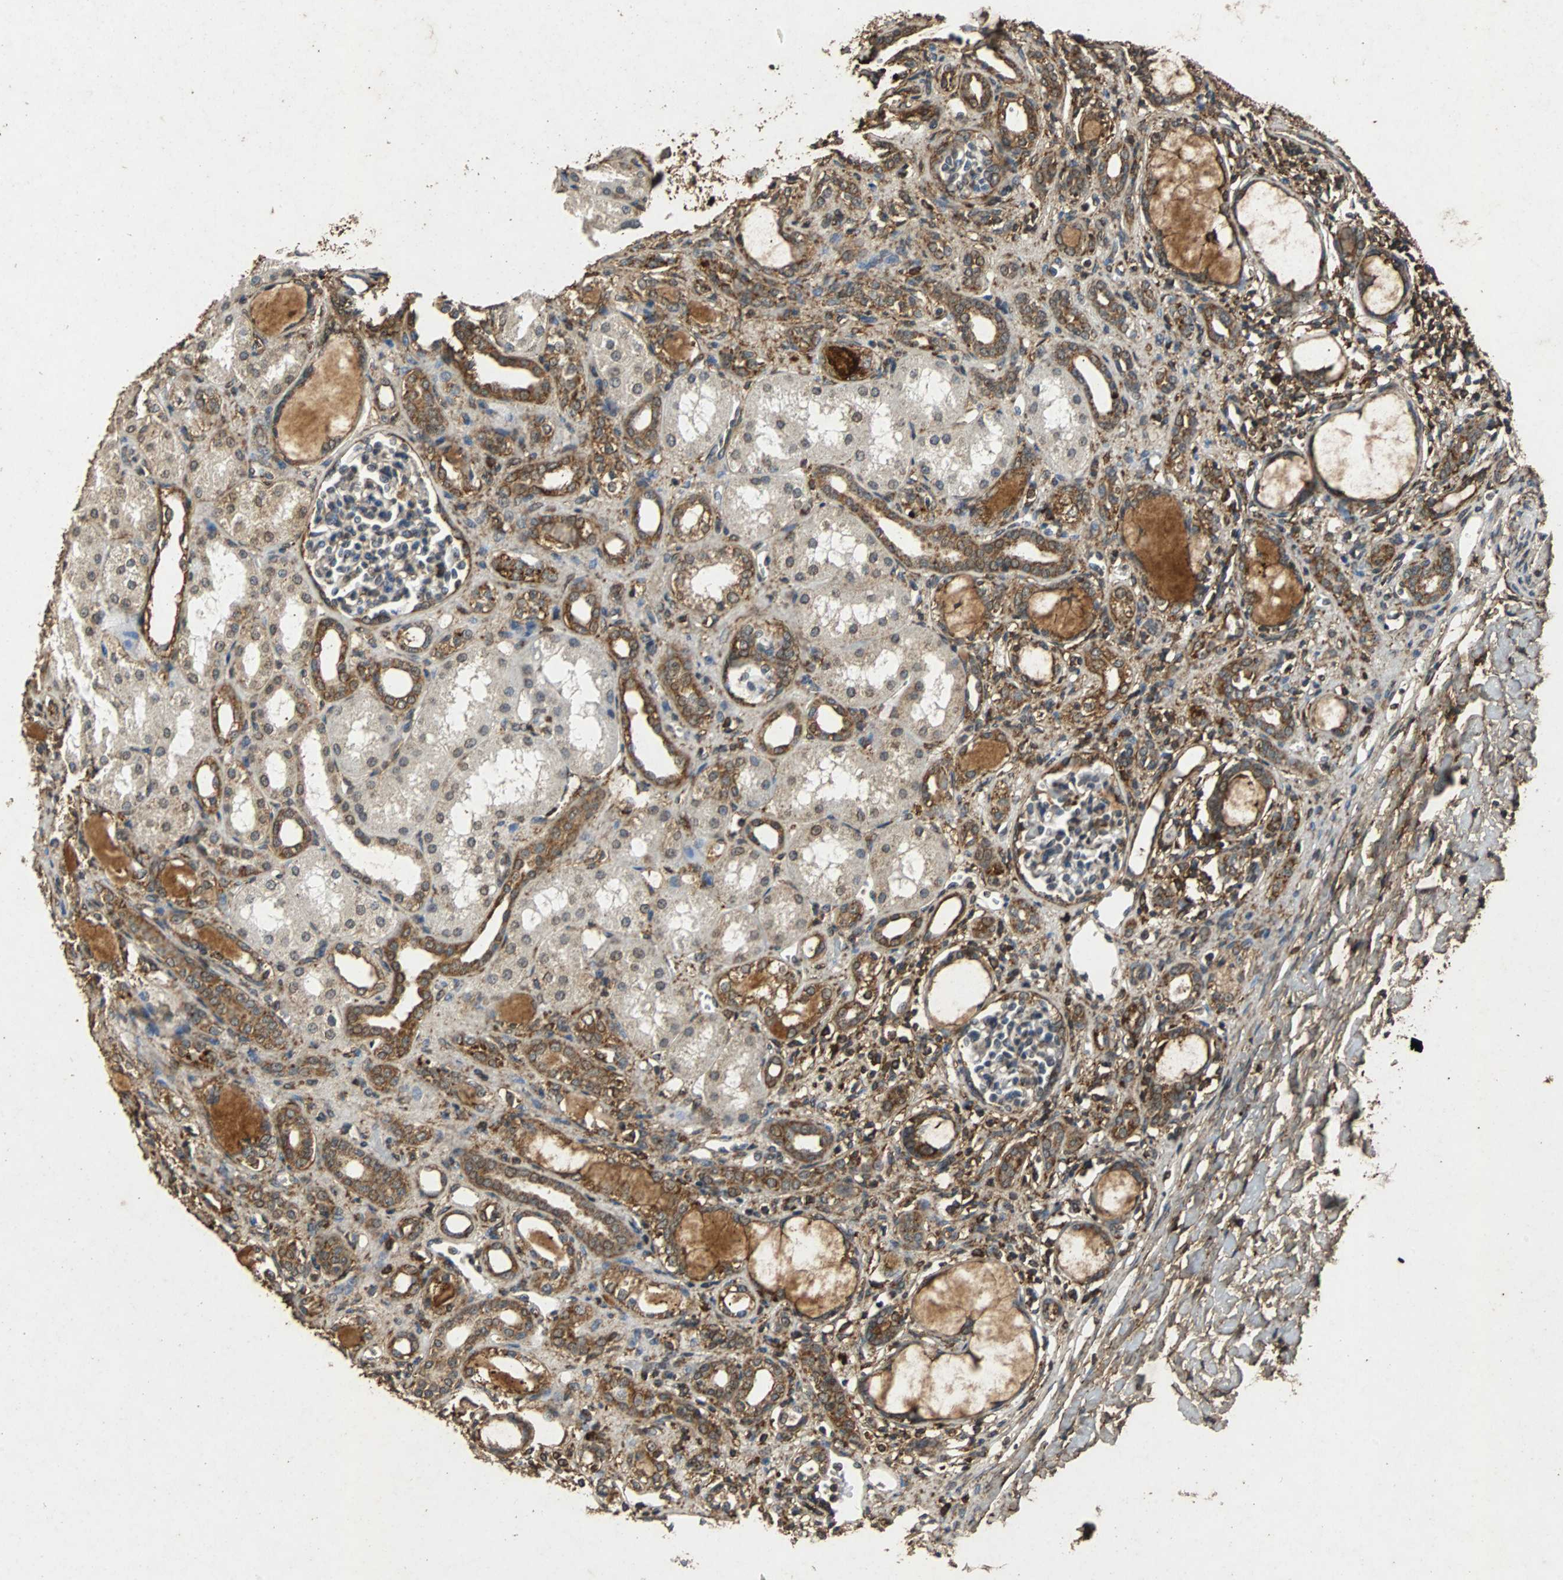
{"staining": {"intensity": "weak", "quantity": ">75%", "location": "cytoplasmic/membranous"}, "tissue": "kidney", "cell_type": "Cells in glomeruli", "image_type": "normal", "snomed": [{"axis": "morphology", "description": "Normal tissue, NOS"}, {"axis": "topography", "description": "Kidney"}], "caption": "Immunohistochemistry micrograph of unremarkable kidney stained for a protein (brown), which exhibits low levels of weak cytoplasmic/membranous expression in about >75% of cells in glomeruli.", "gene": "NAA10", "patient": {"sex": "male", "age": 7}}